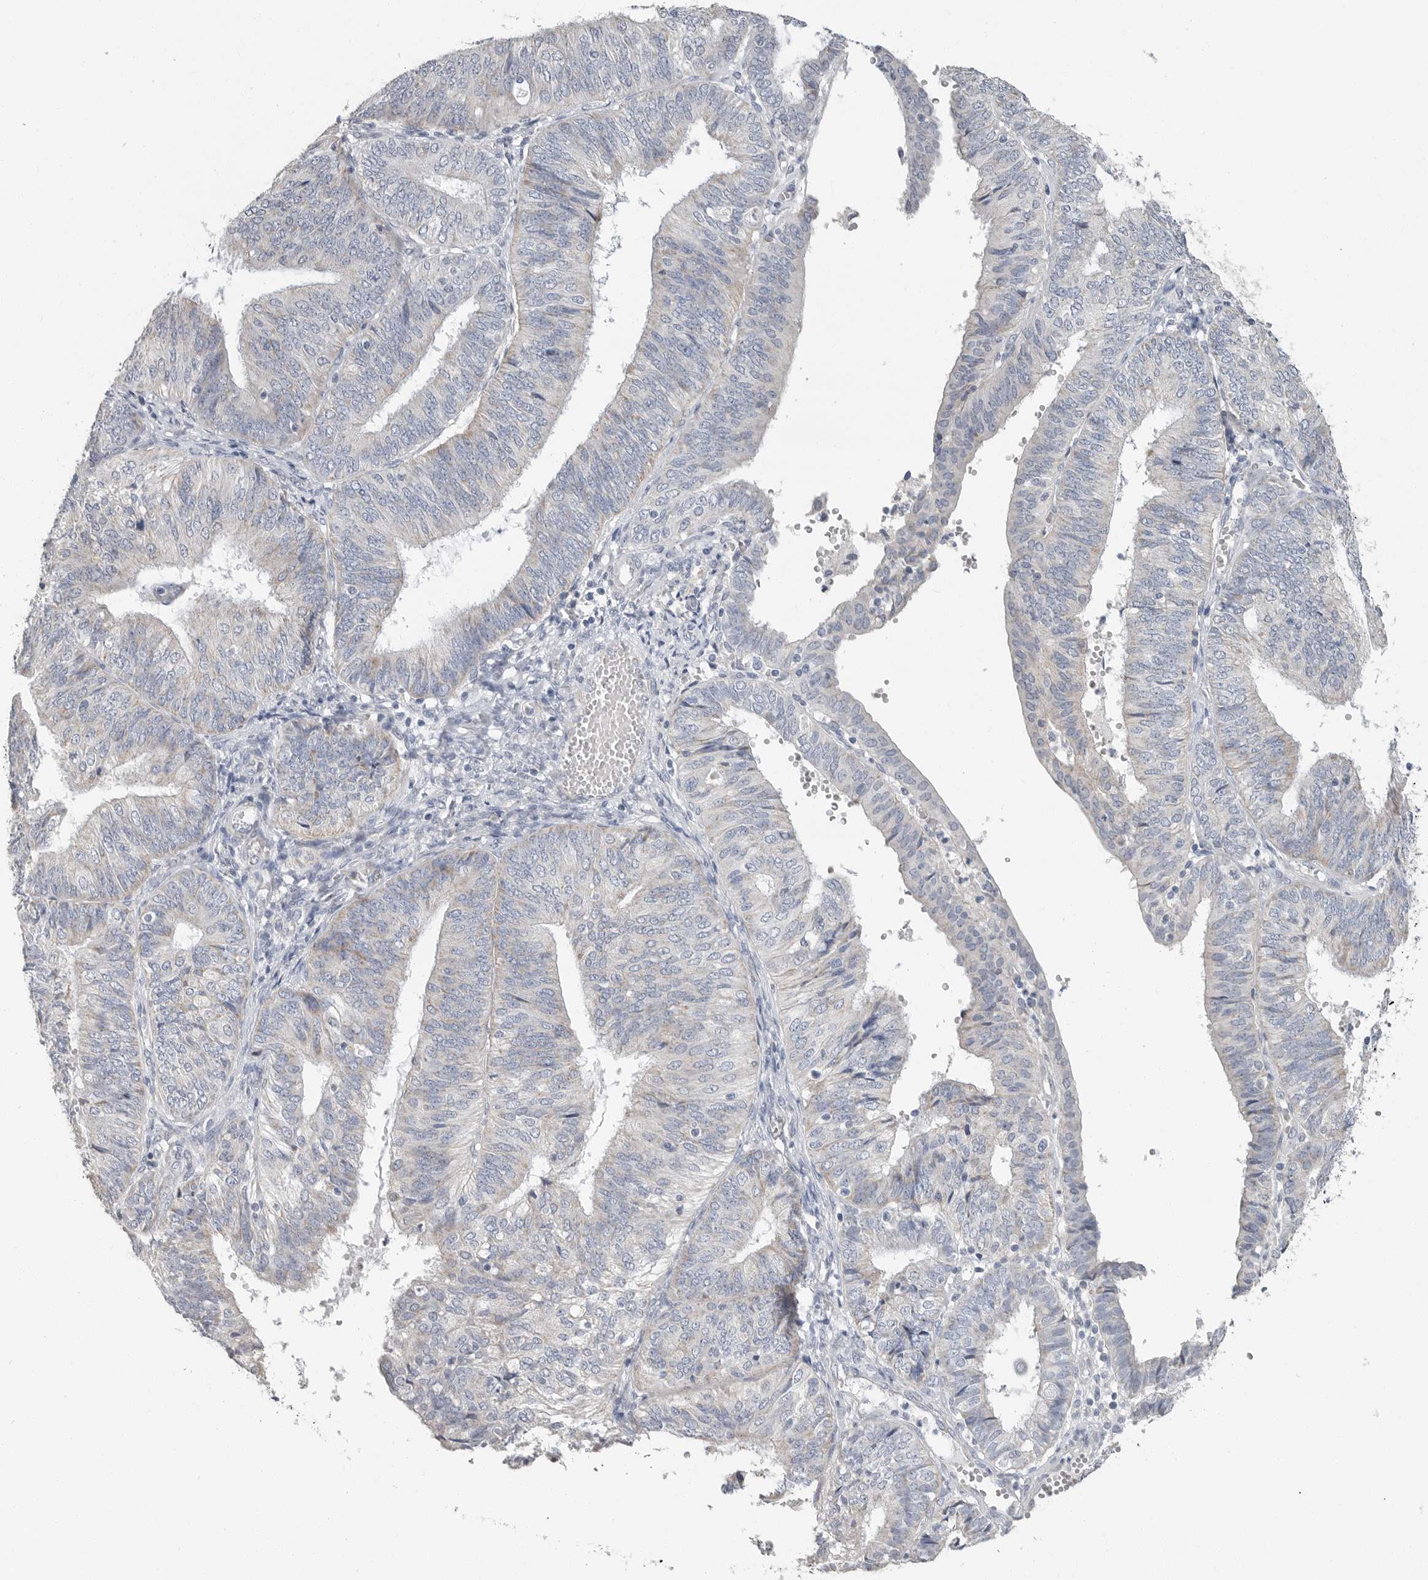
{"staining": {"intensity": "negative", "quantity": "none", "location": "none"}, "tissue": "endometrial cancer", "cell_type": "Tumor cells", "image_type": "cancer", "snomed": [{"axis": "morphology", "description": "Adenocarcinoma, NOS"}, {"axis": "topography", "description": "Endometrium"}], "caption": "Photomicrograph shows no protein expression in tumor cells of adenocarcinoma (endometrial) tissue.", "gene": "PLN", "patient": {"sex": "female", "age": 58}}